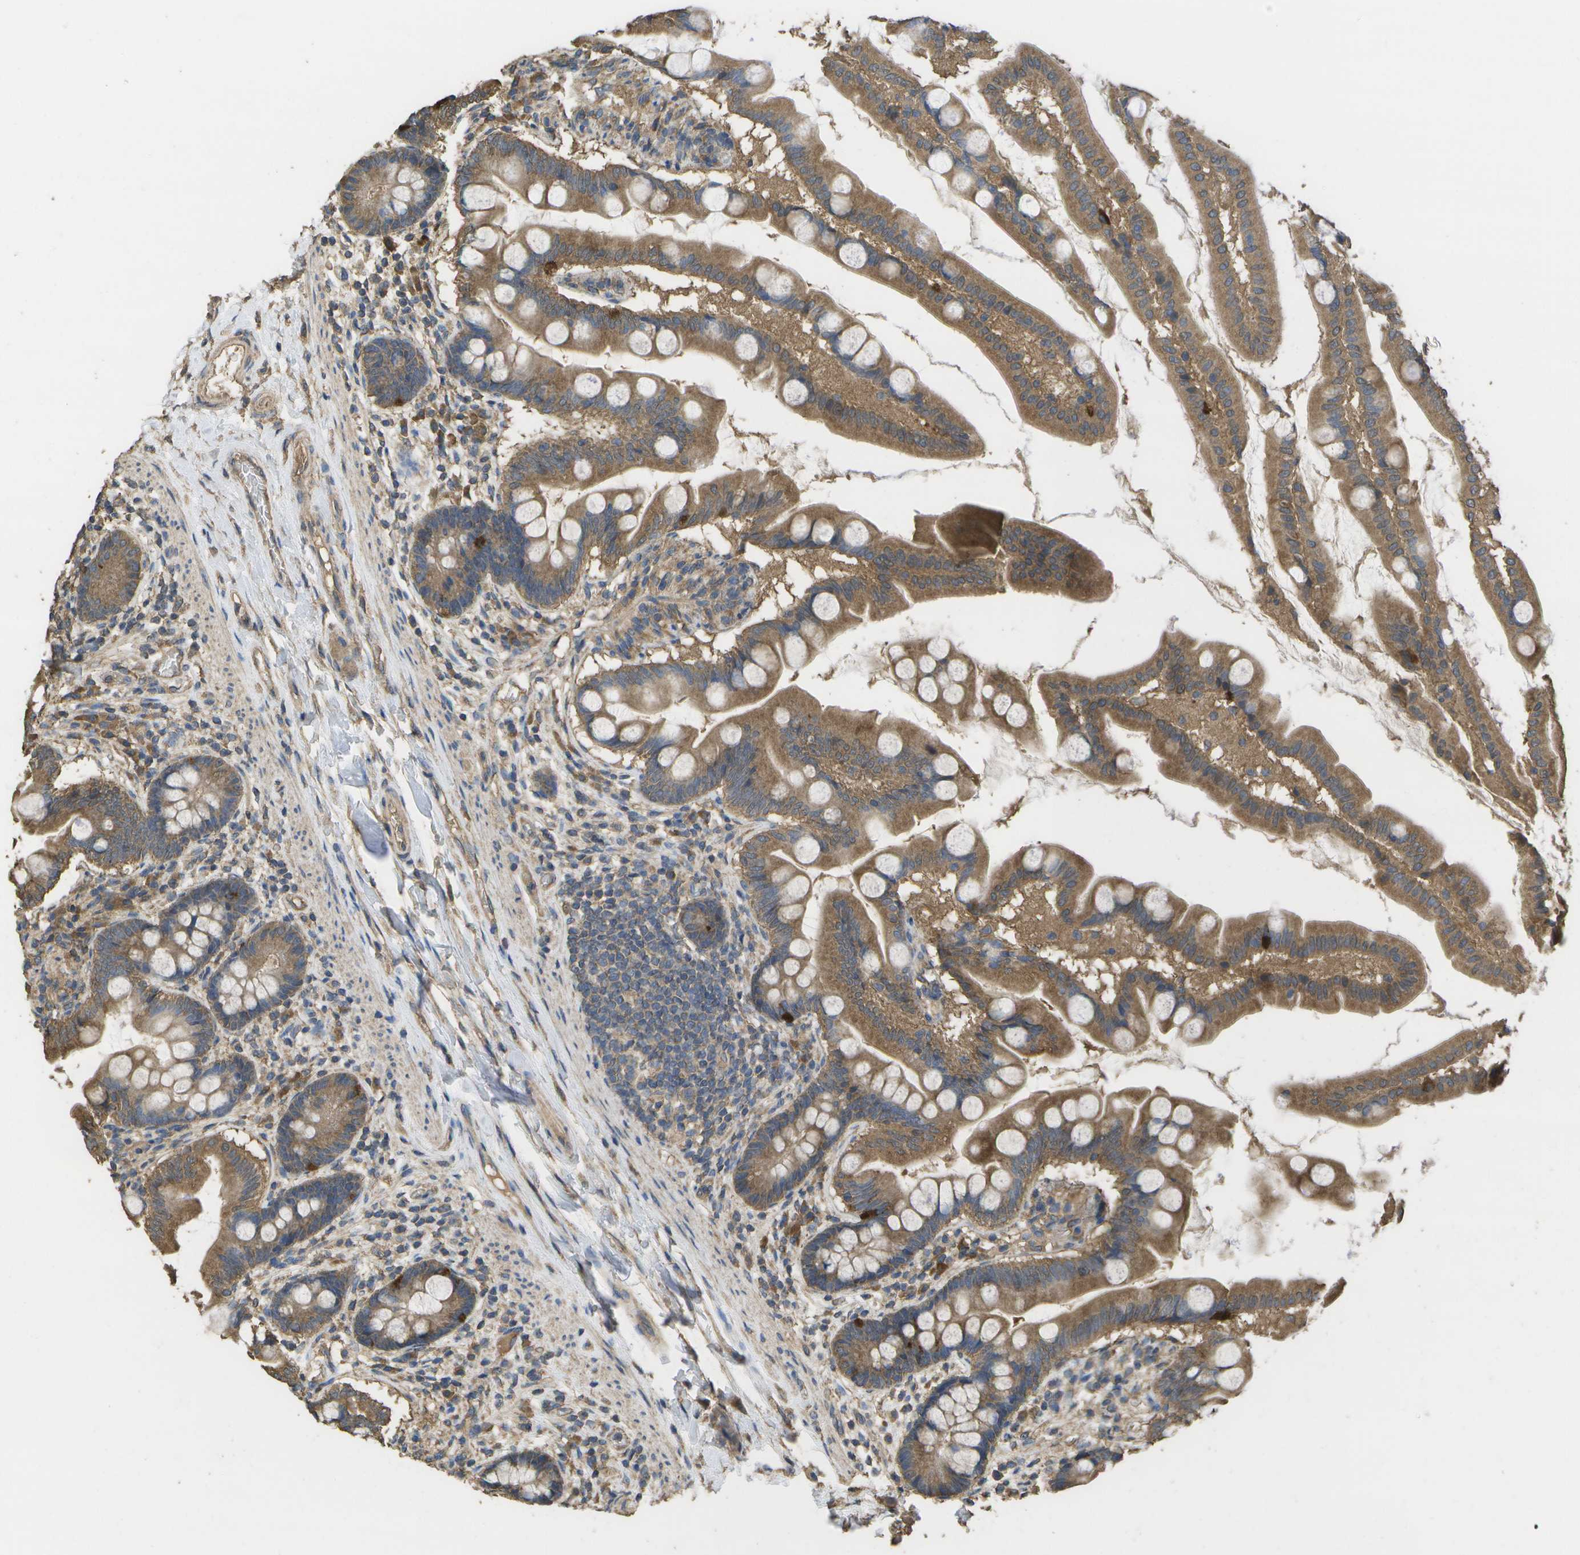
{"staining": {"intensity": "moderate", "quantity": ">75%", "location": "cytoplasmic/membranous"}, "tissue": "small intestine", "cell_type": "Glandular cells", "image_type": "normal", "snomed": [{"axis": "morphology", "description": "Normal tissue, NOS"}, {"axis": "topography", "description": "Small intestine"}], "caption": "Small intestine stained with DAB immunohistochemistry (IHC) shows medium levels of moderate cytoplasmic/membranous staining in about >75% of glandular cells. (Stains: DAB (3,3'-diaminobenzidine) in brown, nuclei in blue, Microscopy: brightfield microscopy at high magnification).", "gene": "SACS", "patient": {"sex": "female", "age": 56}}